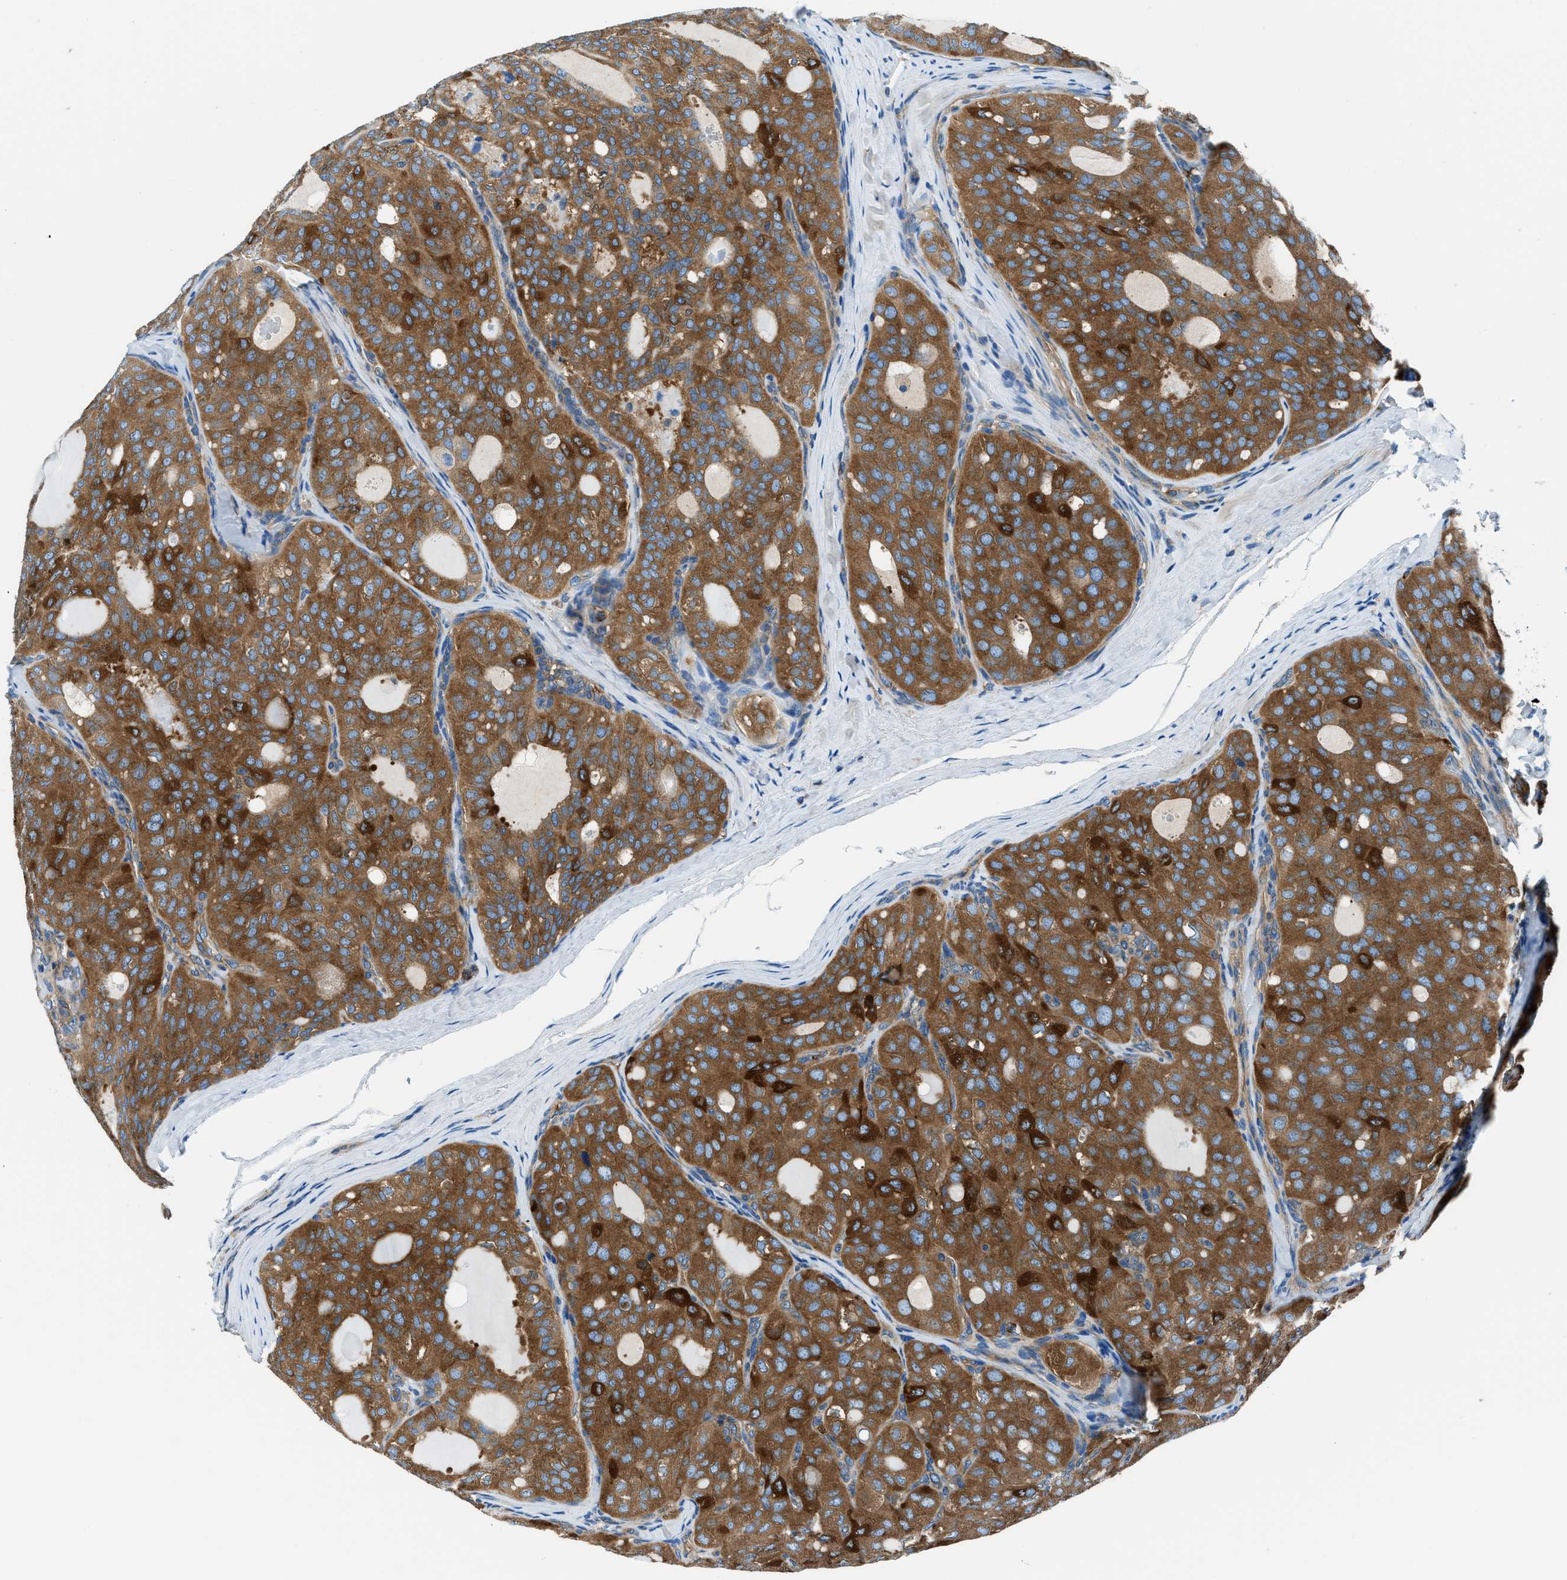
{"staining": {"intensity": "strong", "quantity": ">75%", "location": "cytoplasmic/membranous"}, "tissue": "thyroid cancer", "cell_type": "Tumor cells", "image_type": "cancer", "snomed": [{"axis": "morphology", "description": "Follicular adenoma carcinoma, NOS"}, {"axis": "topography", "description": "Thyroid gland"}], "caption": "Protein expression analysis of follicular adenoma carcinoma (thyroid) shows strong cytoplasmic/membranous positivity in about >75% of tumor cells. (DAB (3,3'-diaminobenzidine) = brown stain, brightfield microscopy at high magnification).", "gene": "SARS1", "patient": {"sex": "male", "age": 75}}